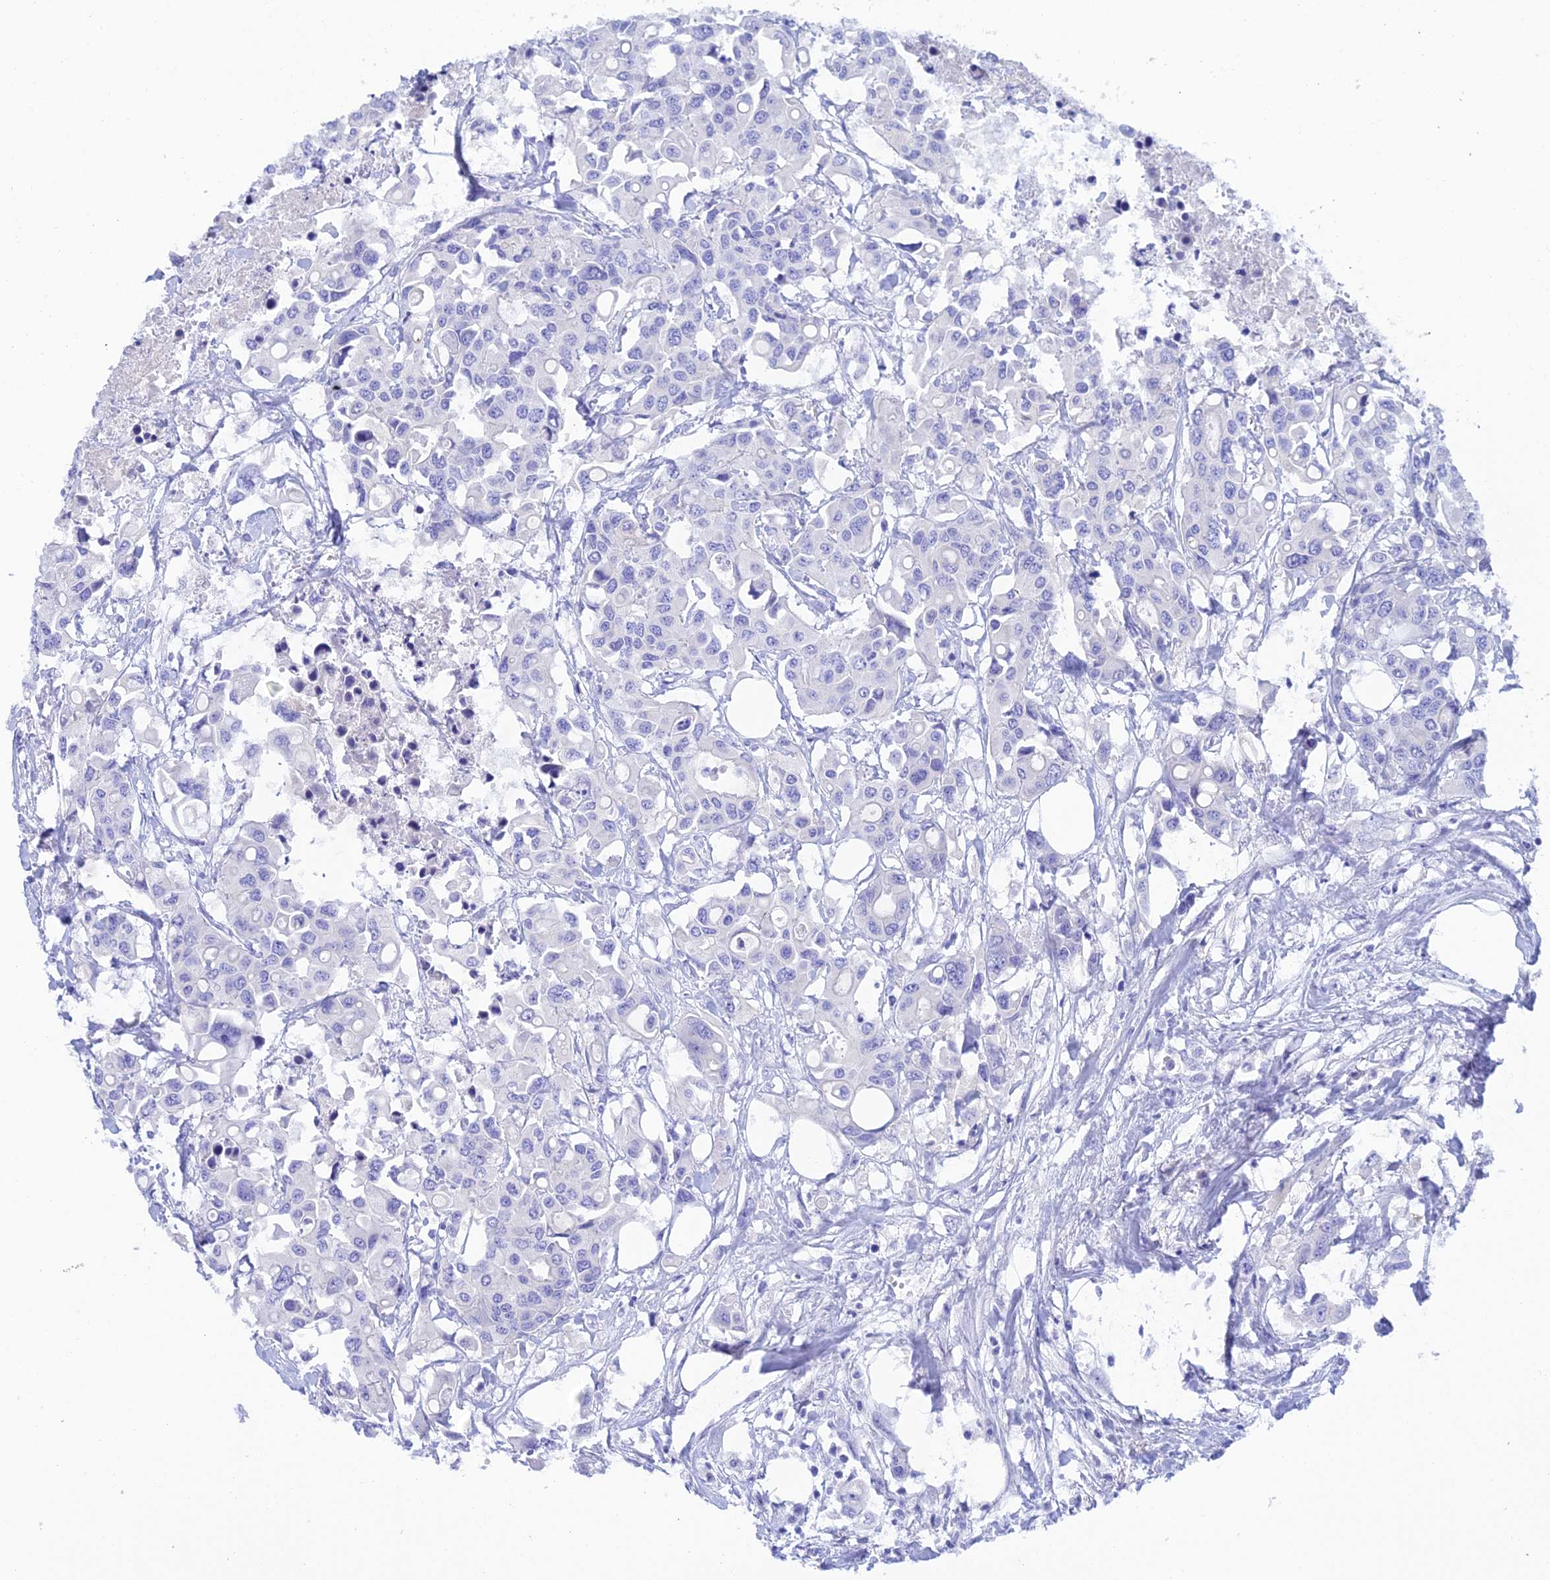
{"staining": {"intensity": "negative", "quantity": "none", "location": "none"}, "tissue": "colorectal cancer", "cell_type": "Tumor cells", "image_type": "cancer", "snomed": [{"axis": "morphology", "description": "Adenocarcinoma, NOS"}, {"axis": "topography", "description": "Colon"}], "caption": "A micrograph of human adenocarcinoma (colorectal) is negative for staining in tumor cells. (DAB (3,3'-diaminobenzidine) immunohistochemistry (IHC) with hematoxylin counter stain).", "gene": "REG1A", "patient": {"sex": "male", "age": 77}}